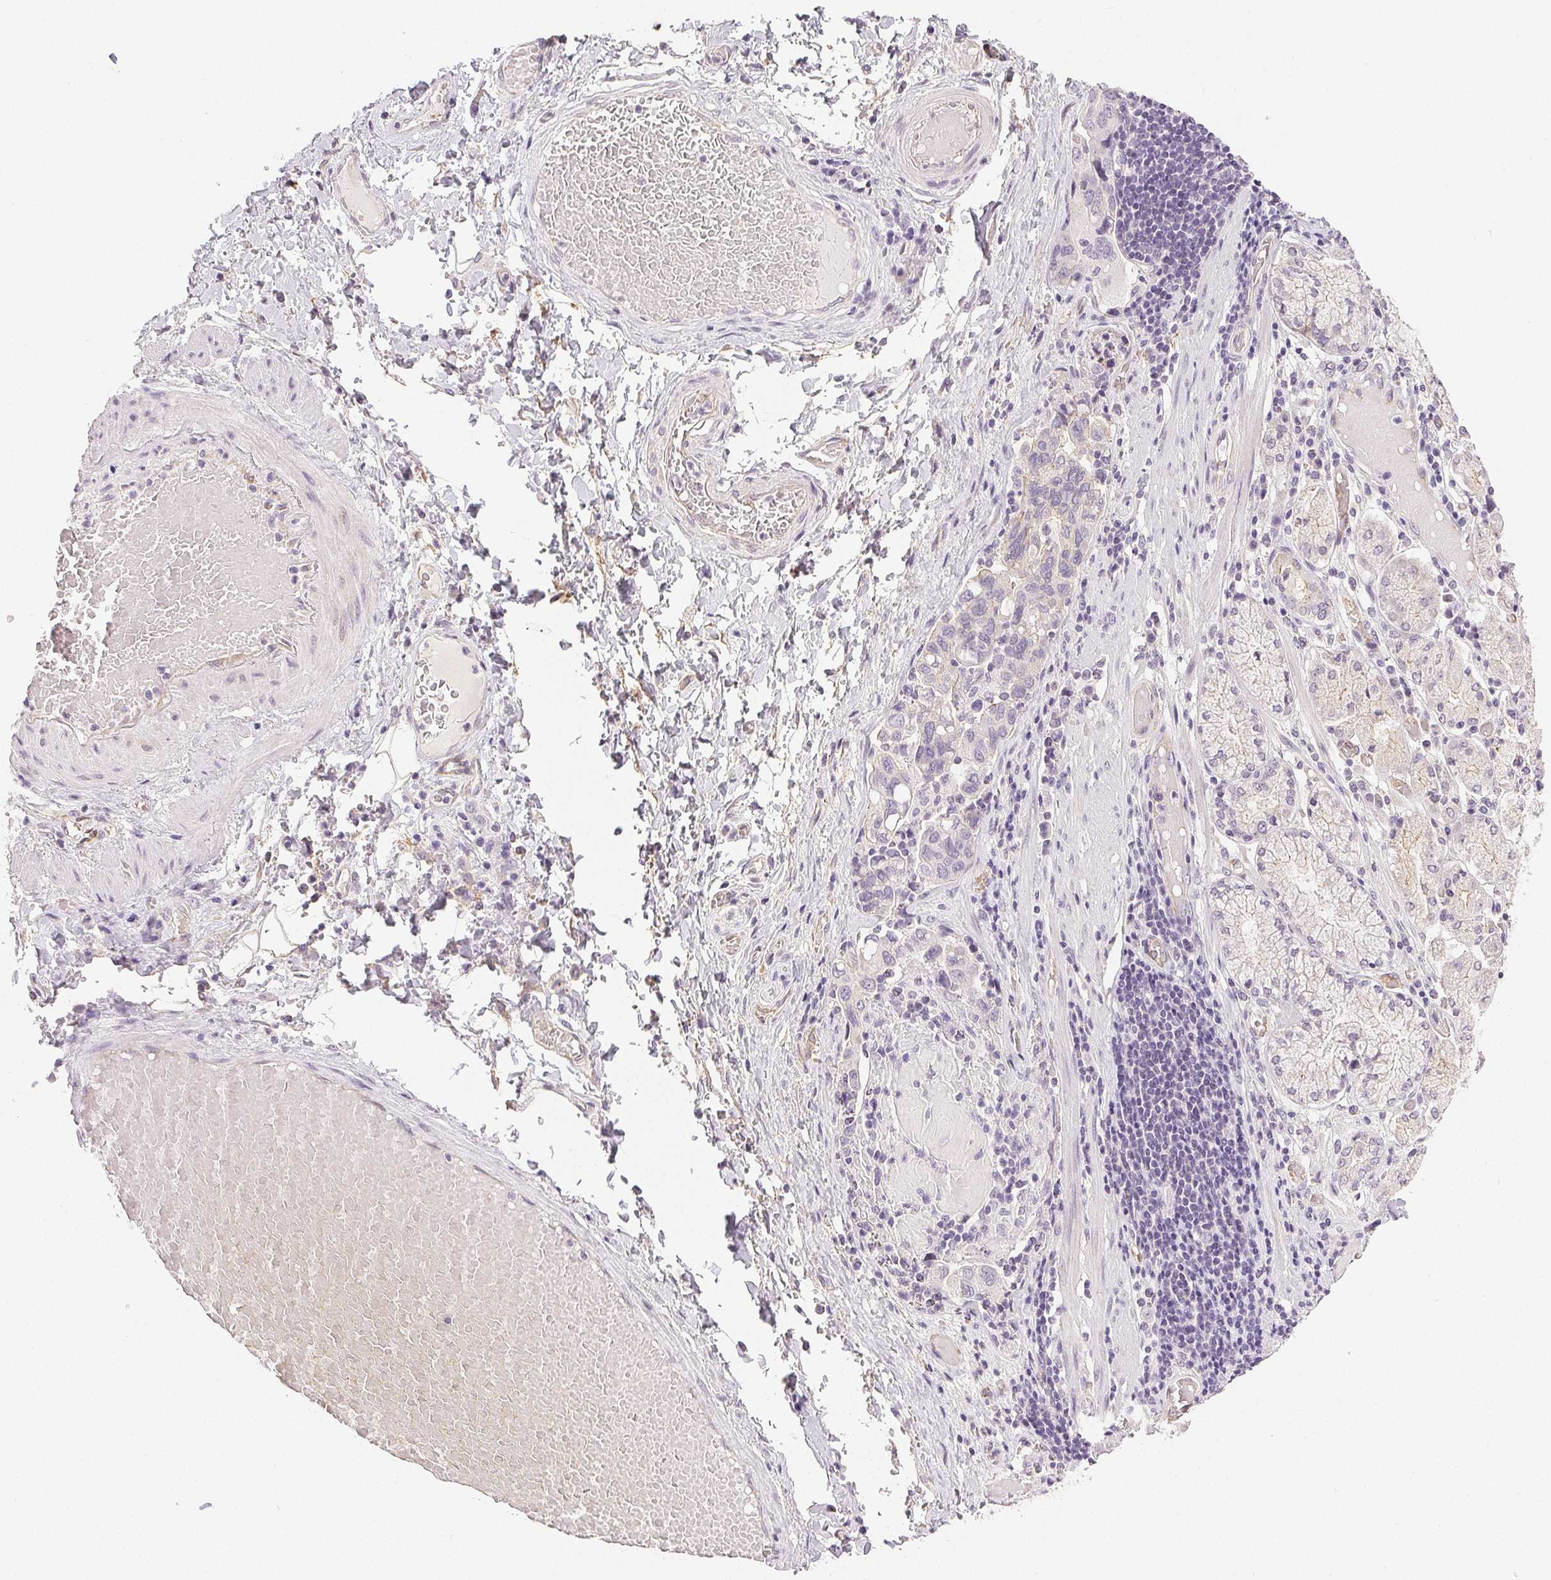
{"staining": {"intensity": "negative", "quantity": "none", "location": "none"}, "tissue": "stomach cancer", "cell_type": "Tumor cells", "image_type": "cancer", "snomed": [{"axis": "morphology", "description": "Adenocarcinoma, NOS"}, {"axis": "topography", "description": "Stomach, upper"}, {"axis": "topography", "description": "Stomach"}], "caption": "Immunohistochemistry of stomach adenocarcinoma reveals no expression in tumor cells.", "gene": "PLCB1", "patient": {"sex": "male", "age": 62}}